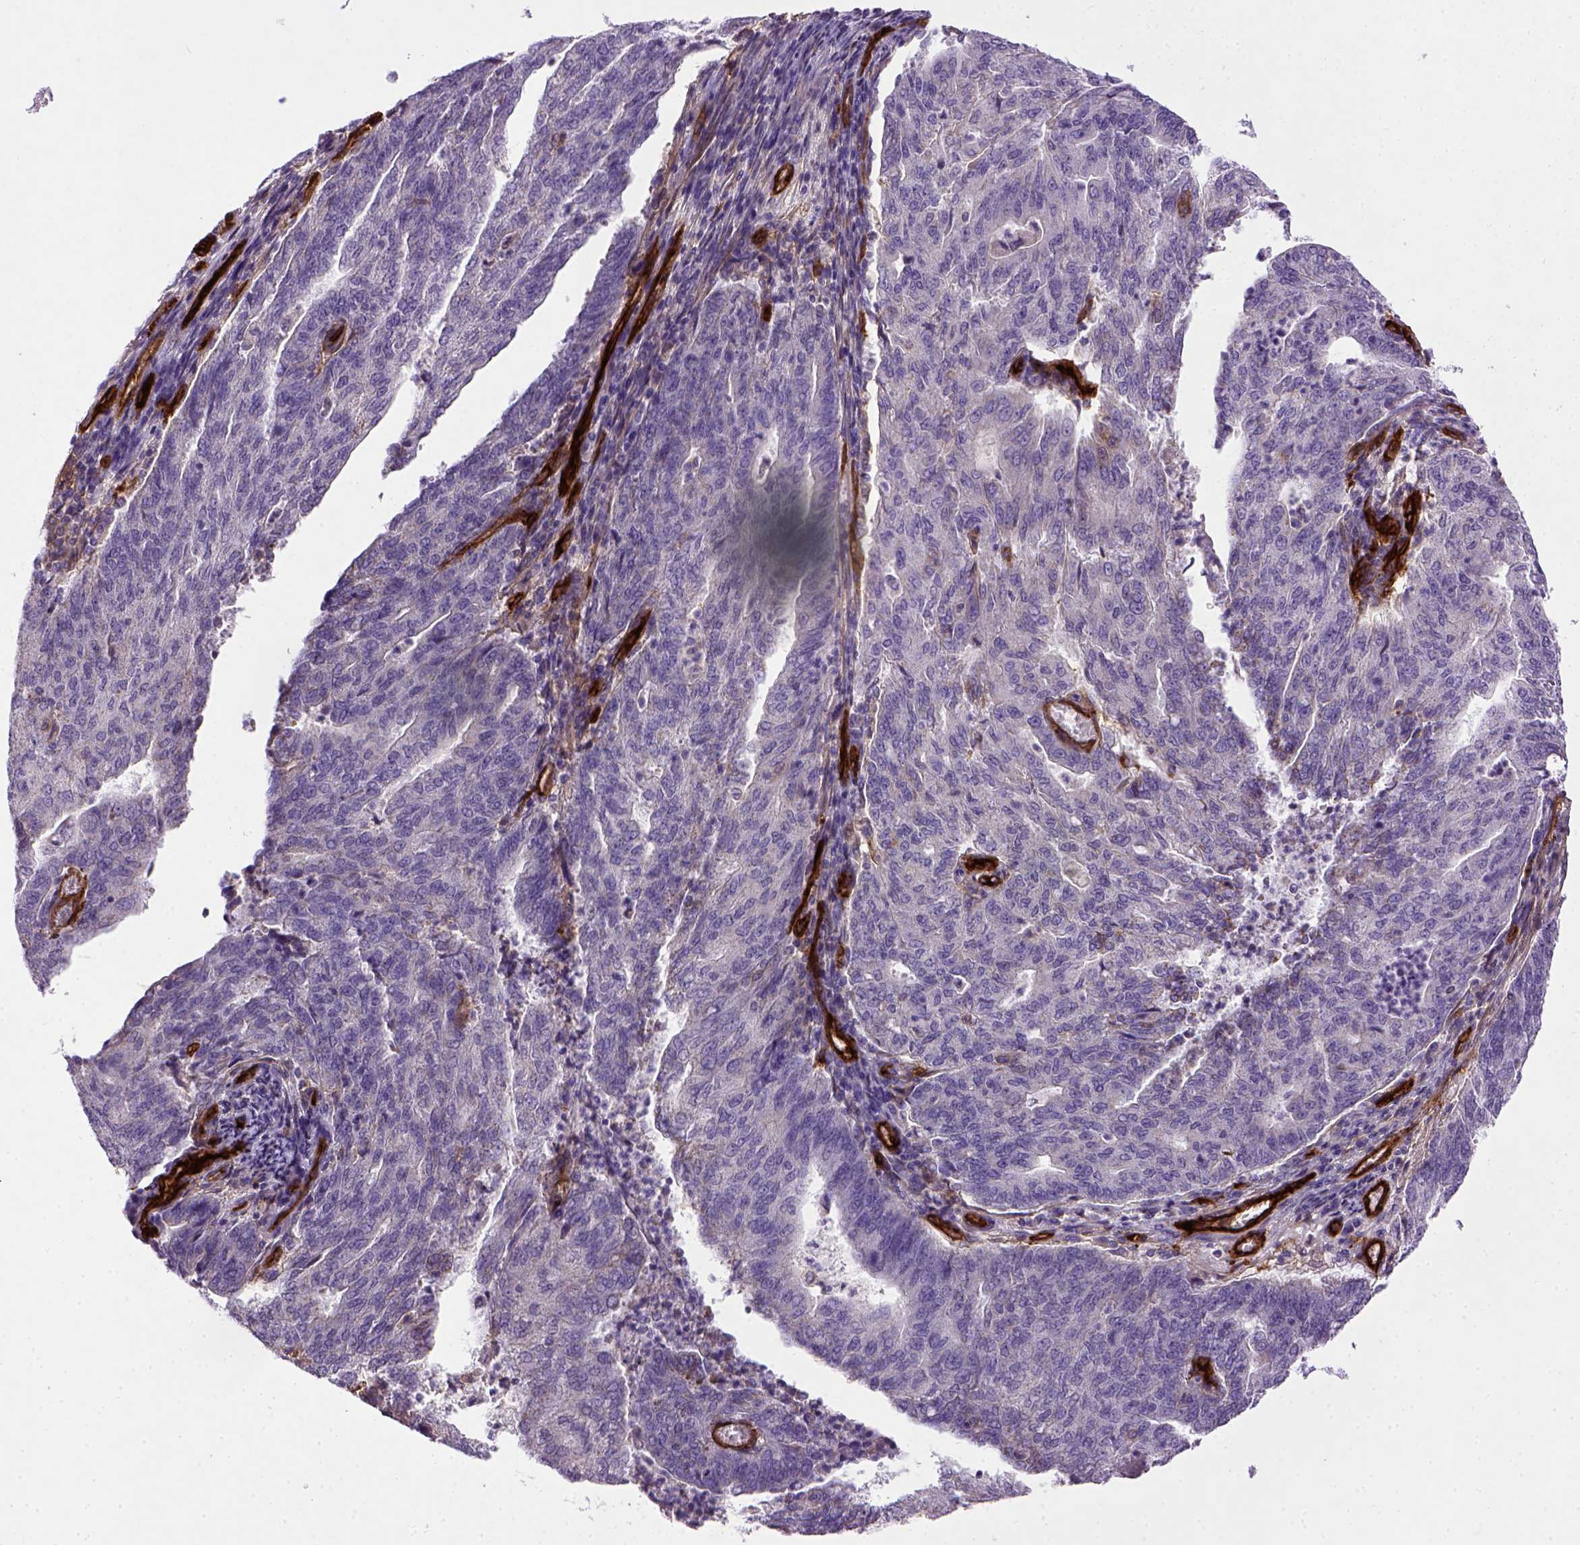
{"staining": {"intensity": "negative", "quantity": "none", "location": "none"}, "tissue": "endometrial cancer", "cell_type": "Tumor cells", "image_type": "cancer", "snomed": [{"axis": "morphology", "description": "Adenocarcinoma, NOS"}, {"axis": "topography", "description": "Endometrium"}], "caption": "Tumor cells show no significant protein staining in endometrial cancer (adenocarcinoma).", "gene": "ENG", "patient": {"sex": "female", "age": 82}}